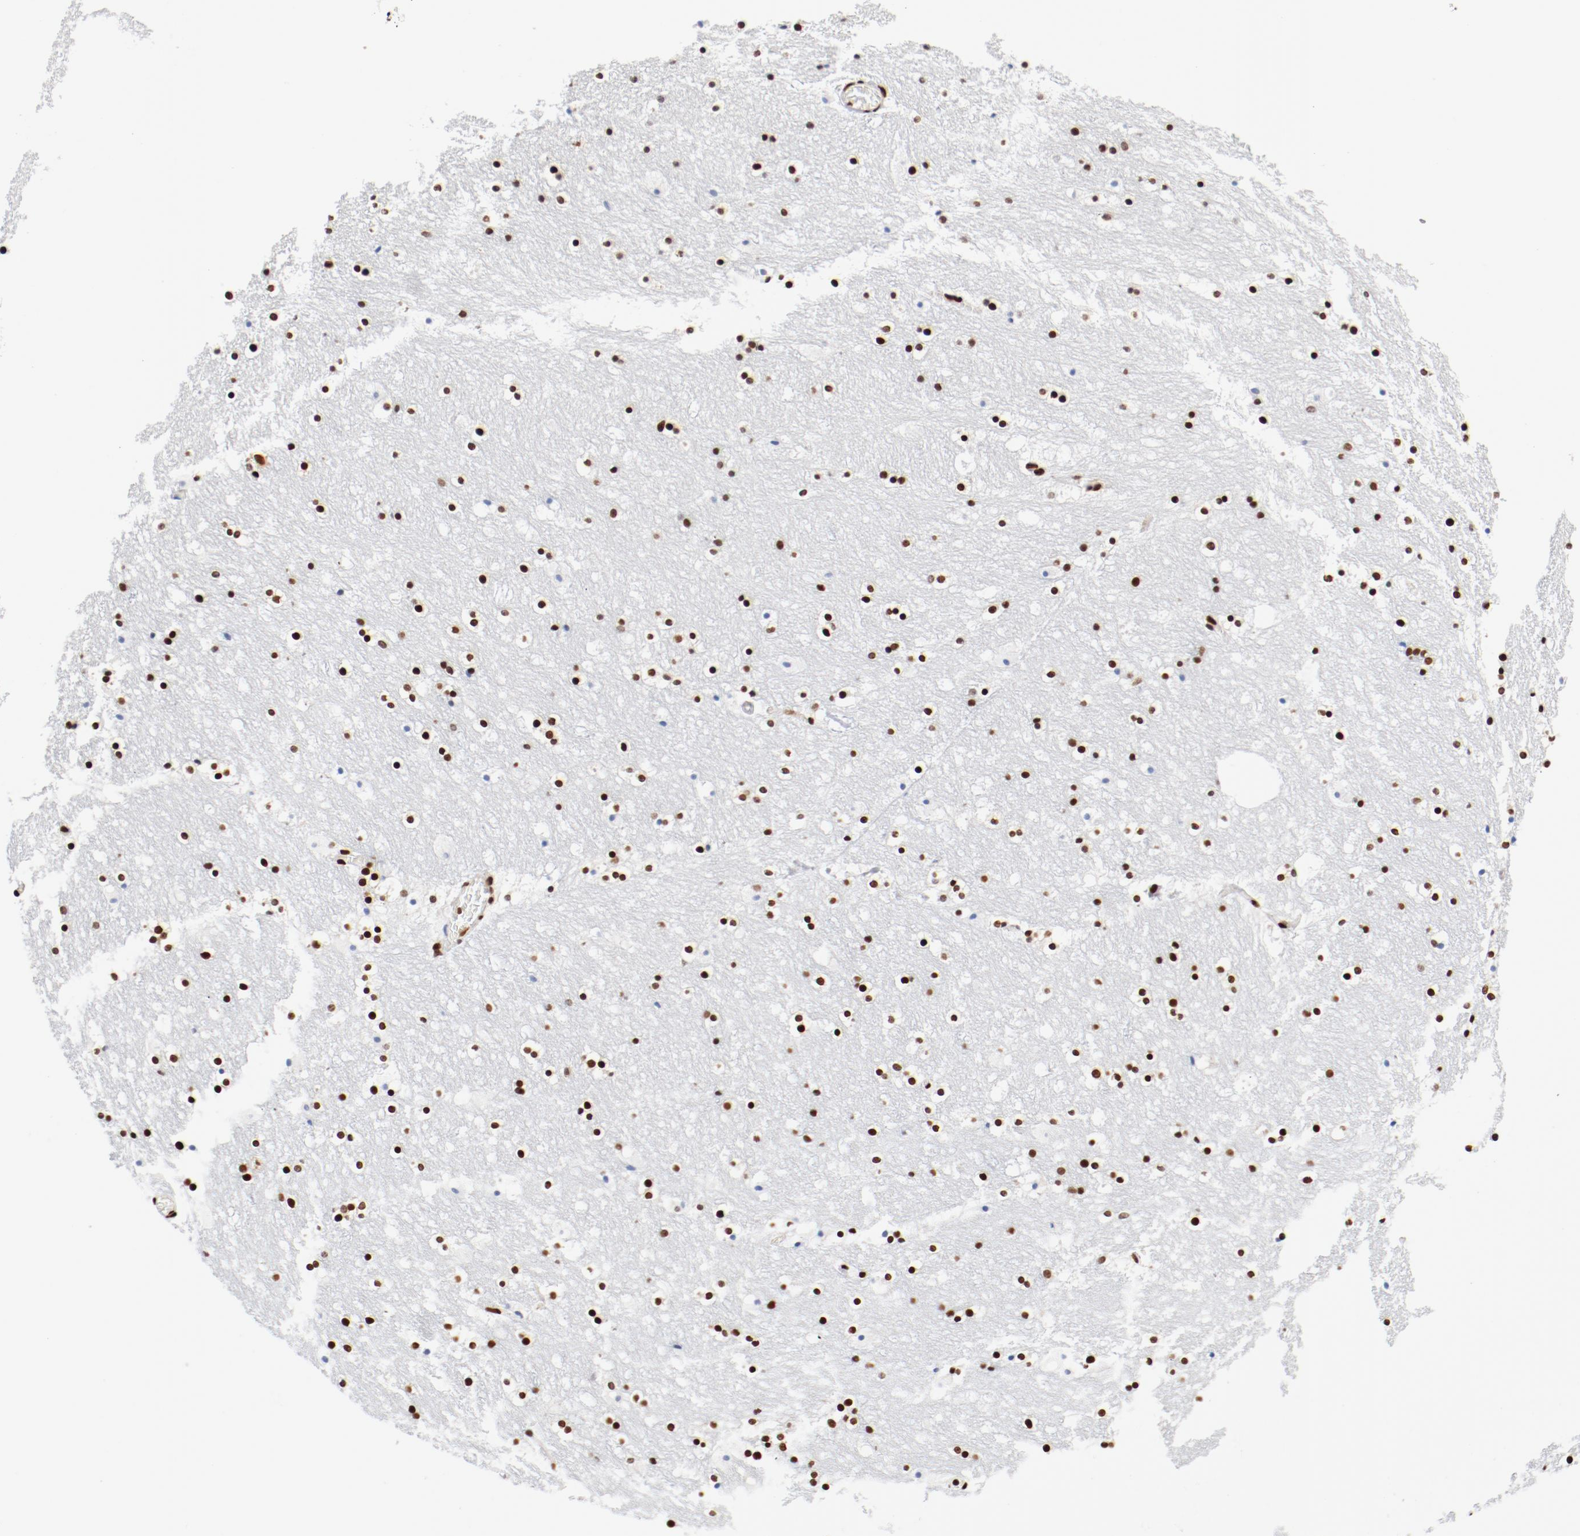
{"staining": {"intensity": "strong", "quantity": "25%-75%", "location": "nuclear"}, "tissue": "caudate", "cell_type": "Glial cells", "image_type": "normal", "snomed": [{"axis": "morphology", "description": "Normal tissue, NOS"}, {"axis": "topography", "description": "Lateral ventricle wall"}], "caption": "An image showing strong nuclear expression in about 25%-75% of glial cells in benign caudate, as visualized by brown immunohistochemical staining.", "gene": "CTBP1", "patient": {"sex": "male", "age": 45}}